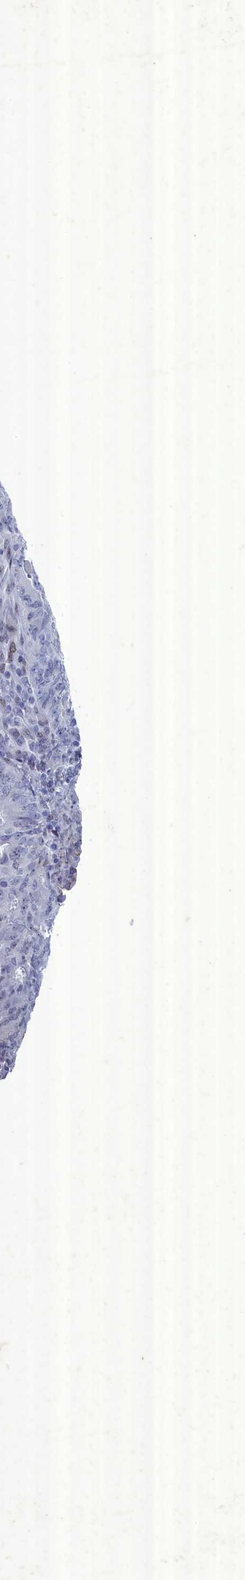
{"staining": {"intensity": "weak", "quantity": "<25%", "location": "nuclear"}, "tissue": "endometrial cancer", "cell_type": "Tumor cells", "image_type": "cancer", "snomed": [{"axis": "morphology", "description": "Adenocarcinoma, NOS"}, {"axis": "topography", "description": "Endometrium"}], "caption": "Protein analysis of endometrial cancer (adenocarcinoma) reveals no significant expression in tumor cells. (DAB (3,3'-diaminobenzidine) immunohistochemistry, high magnification).", "gene": "WDR76", "patient": {"sex": "female", "age": 32}}